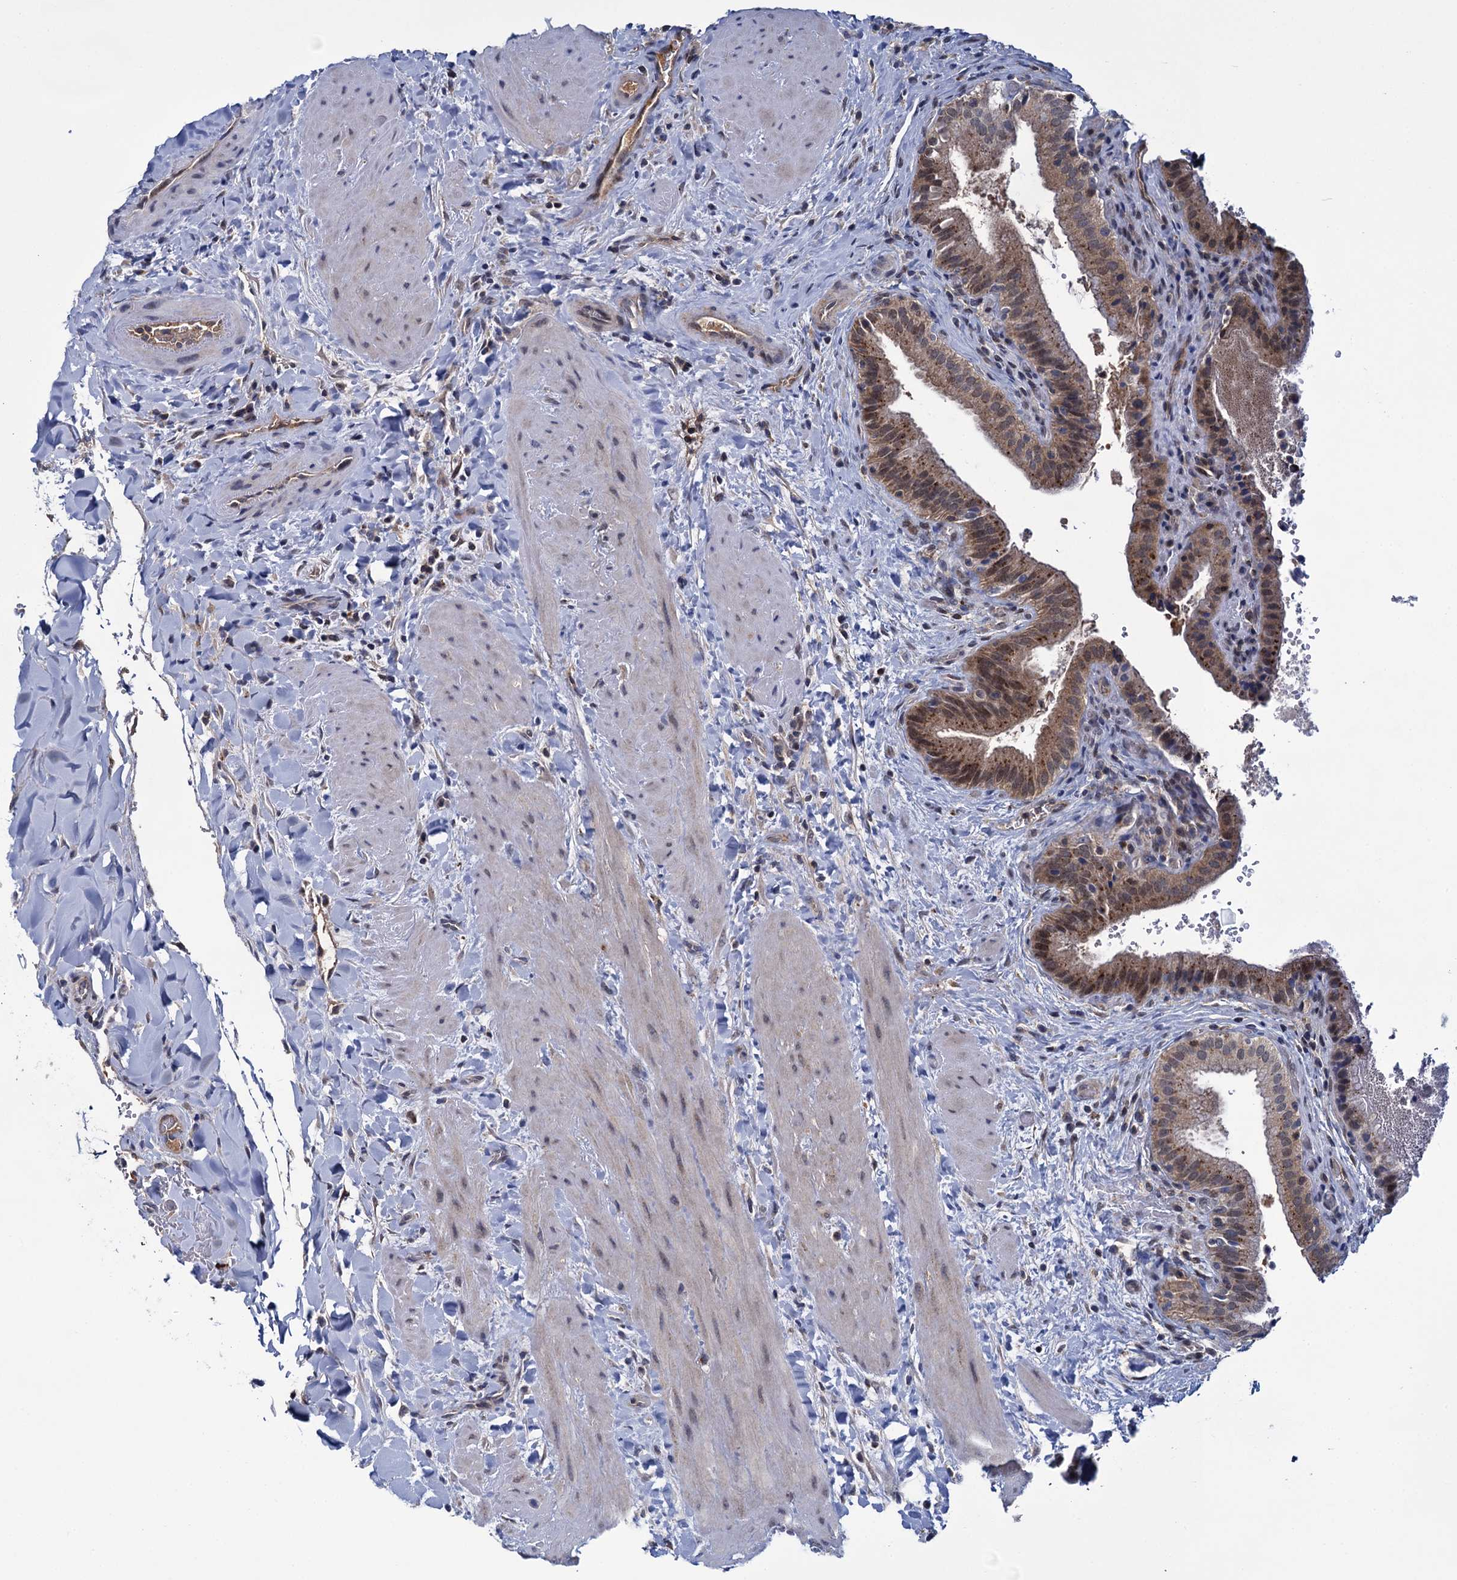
{"staining": {"intensity": "moderate", "quantity": "25%-75%", "location": "cytoplasmic/membranous"}, "tissue": "gallbladder", "cell_type": "Glandular cells", "image_type": "normal", "snomed": [{"axis": "morphology", "description": "Normal tissue, NOS"}, {"axis": "topography", "description": "Gallbladder"}], "caption": "Immunohistochemical staining of benign human gallbladder demonstrates moderate cytoplasmic/membranous protein staining in approximately 25%-75% of glandular cells. (Stains: DAB in brown, nuclei in blue, Microscopy: brightfield microscopy at high magnification).", "gene": "GLO1", "patient": {"sex": "male", "age": 24}}